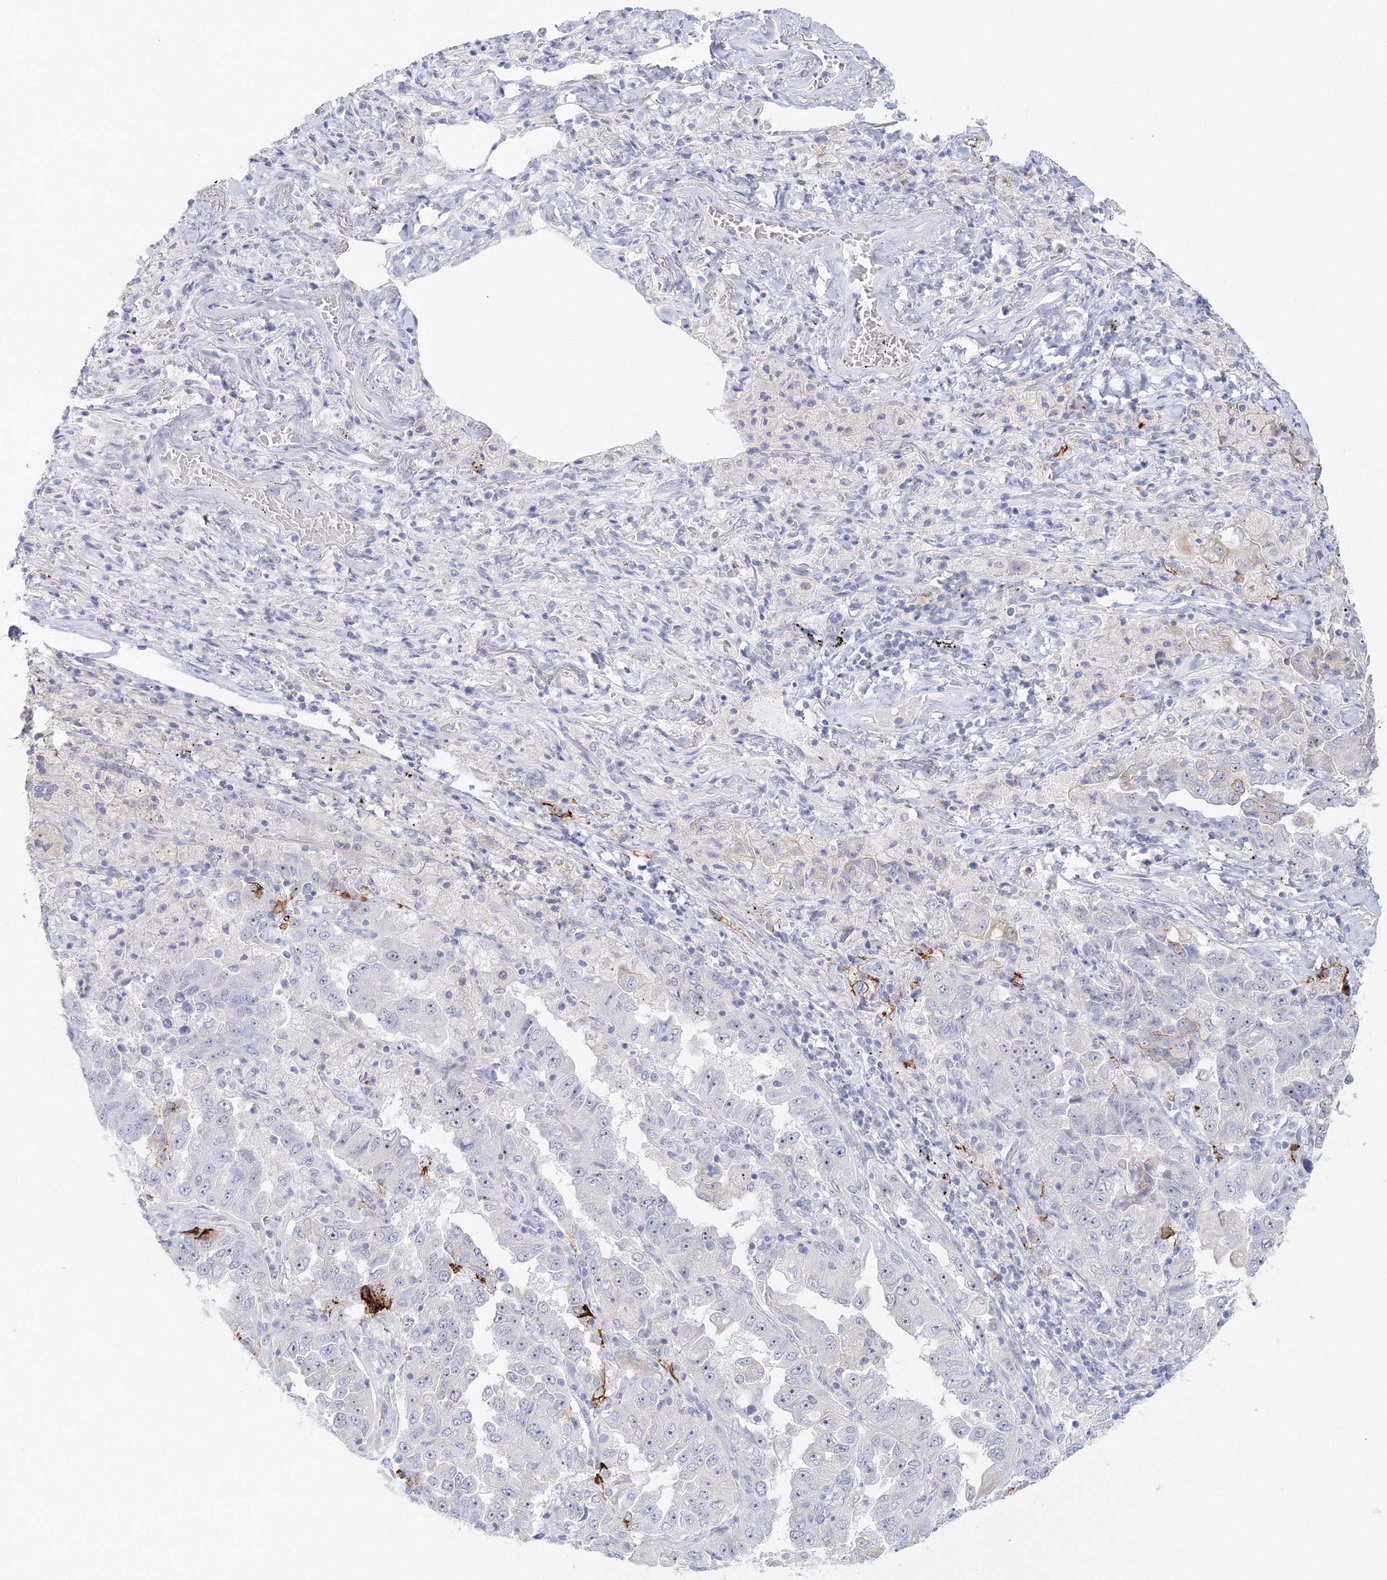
{"staining": {"intensity": "negative", "quantity": "none", "location": "none"}, "tissue": "lung cancer", "cell_type": "Tumor cells", "image_type": "cancer", "snomed": [{"axis": "morphology", "description": "Adenocarcinoma, NOS"}, {"axis": "topography", "description": "Lung"}], "caption": "The micrograph demonstrates no significant expression in tumor cells of lung cancer. The staining was performed using DAB (3,3'-diaminobenzidine) to visualize the protein expression in brown, while the nuclei were stained in blue with hematoxylin (Magnification: 20x).", "gene": "VSIG1", "patient": {"sex": "female", "age": 51}}